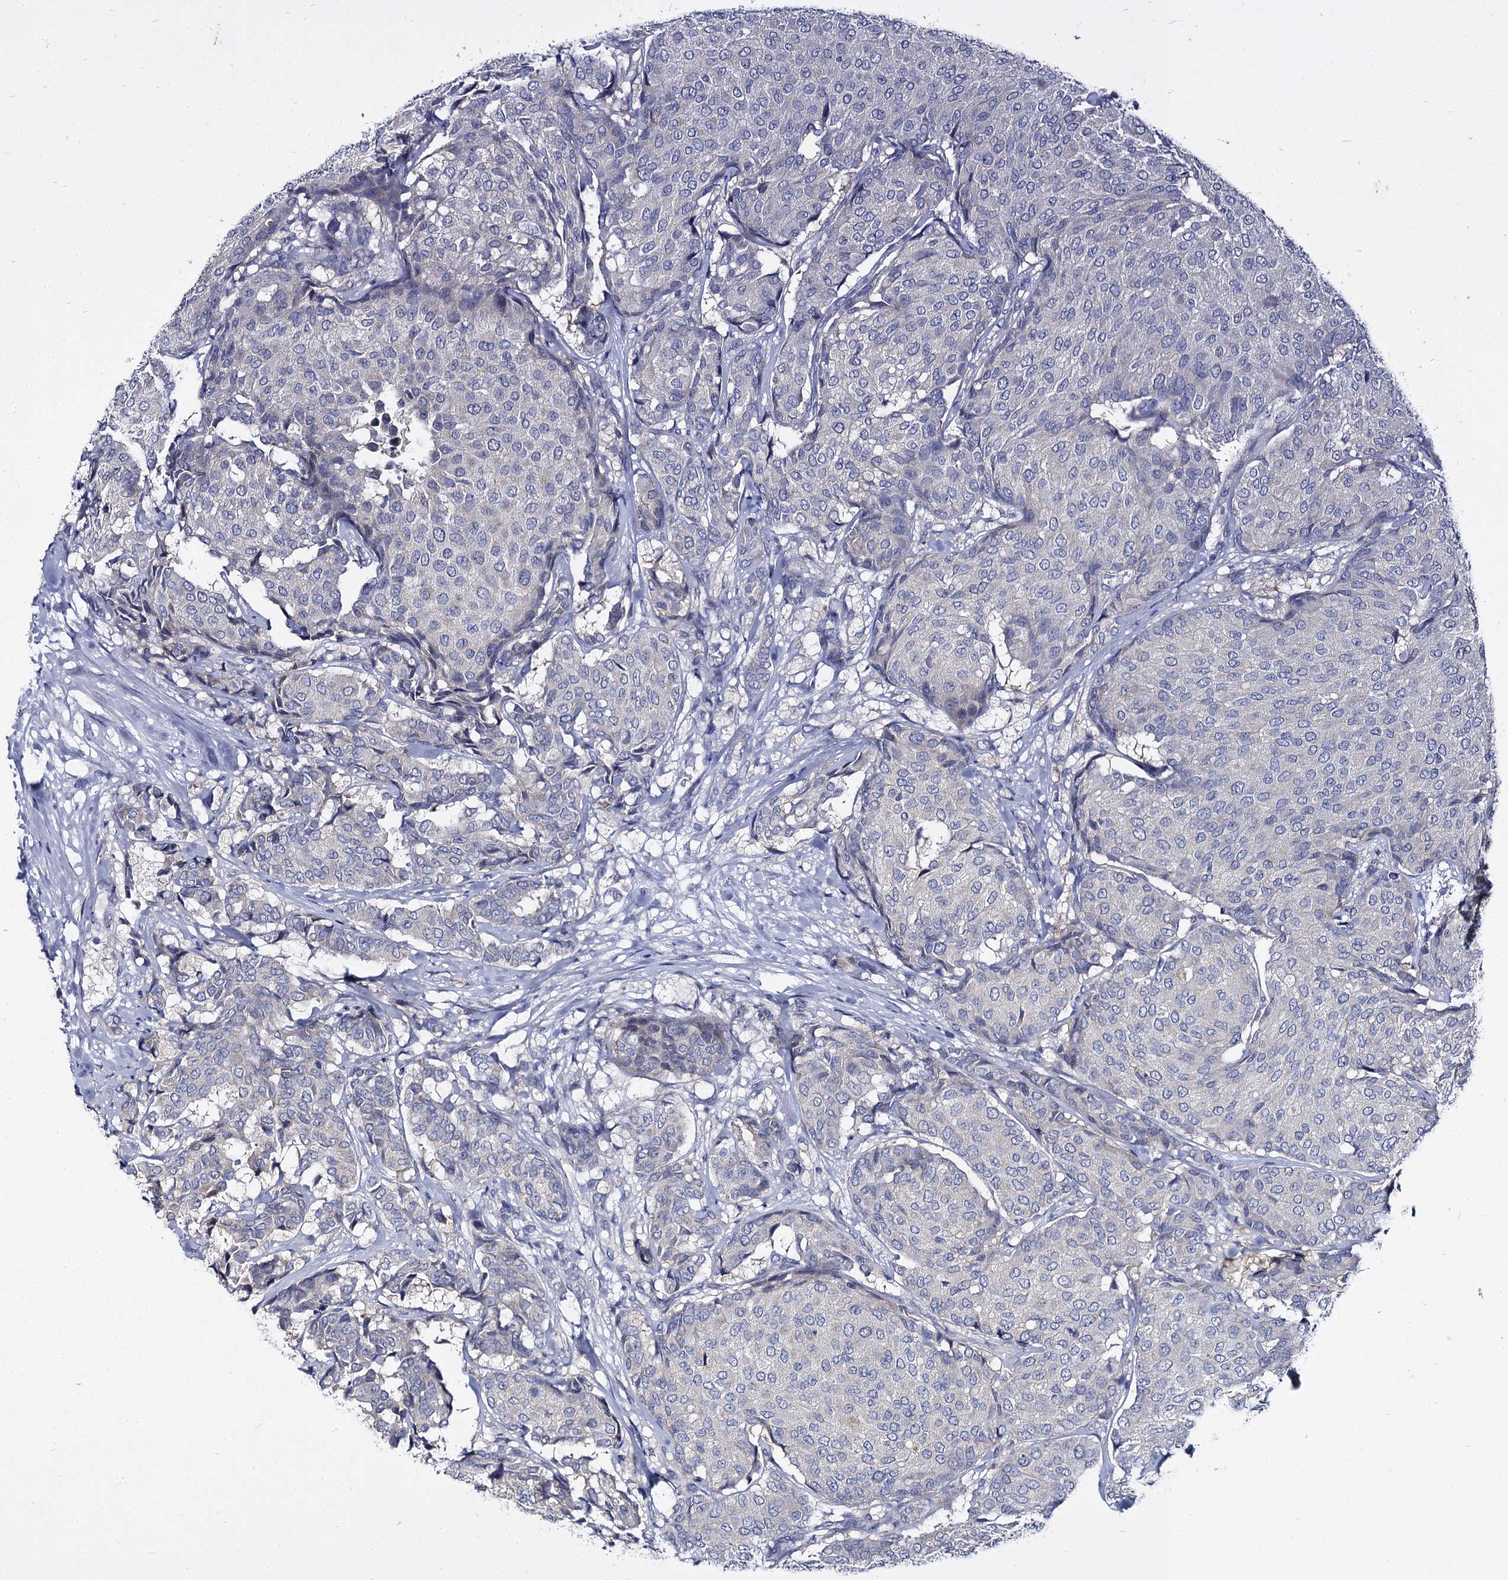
{"staining": {"intensity": "negative", "quantity": "none", "location": "none"}, "tissue": "breast cancer", "cell_type": "Tumor cells", "image_type": "cancer", "snomed": [{"axis": "morphology", "description": "Duct carcinoma"}, {"axis": "topography", "description": "Breast"}], "caption": "DAB (3,3'-diaminobenzidine) immunohistochemical staining of human infiltrating ductal carcinoma (breast) displays no significant positivity in tumor cells. Brightfield microscopy of immunohistochemistry stained with DAB (3,3'-diaminobenzidine) (brown) and hematoxylin (blue), captured at high magnification.", "gene": "PANX2", "patient": {"sex": "female", "age": 75}}